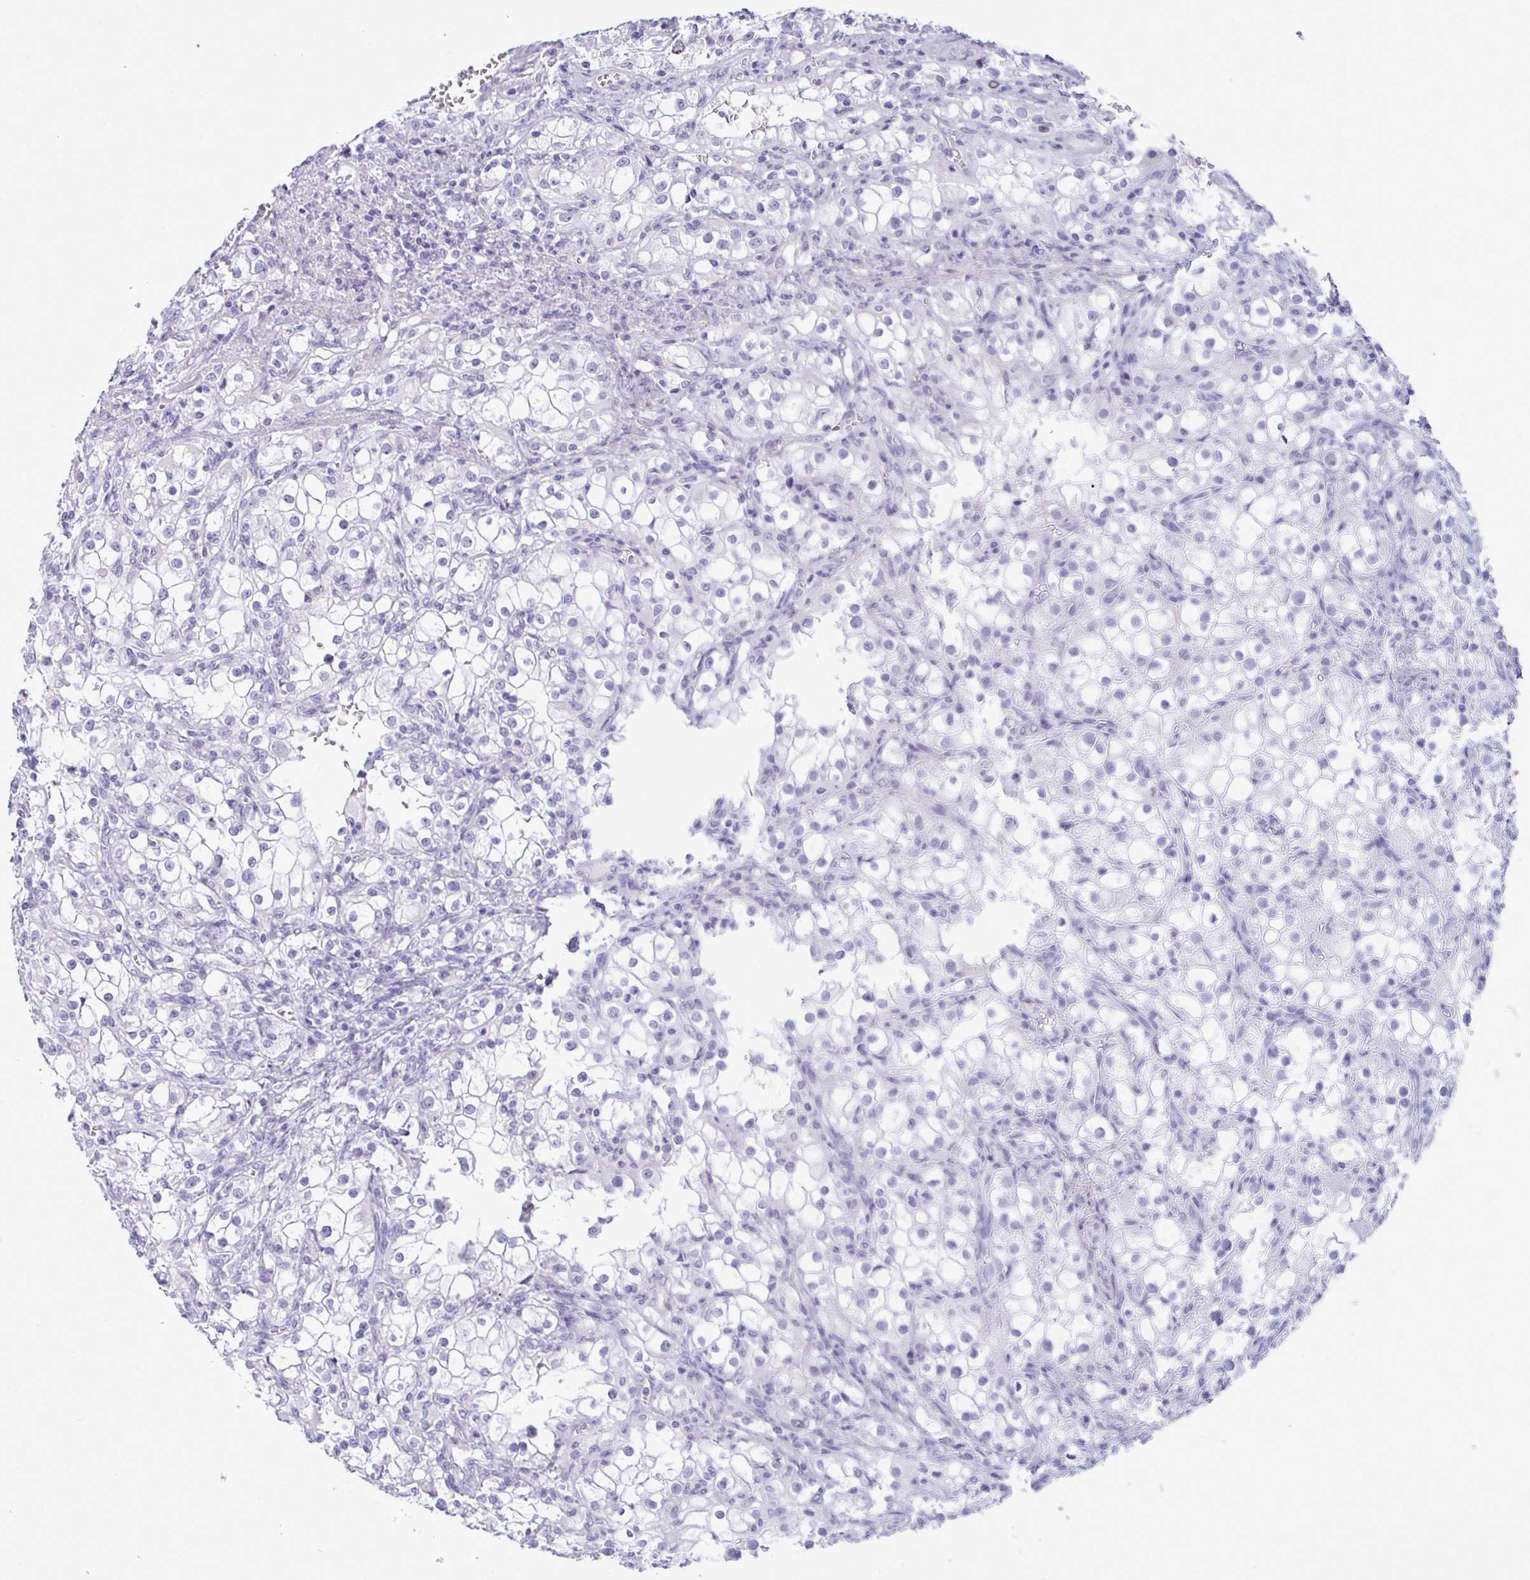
{"staining": {"intensity": "negative", "quantity": "none", "location": "none"}, "tissue": "renal cancer", "cell_type": "Tumor cells", "image_type": "cancer", "snomed": [{"axis": "morphology", "description": "Adenocarcinoma, NOS"}, {"axis": "topography", "description": "Kidney"}], "caption": "This is a photomicrograph of immunohistochemistry staining of renal cancer, which shows no positivity in tumor cells.", "gene": "SUZ12", "patient": {"sex": "female", "age": 74}}